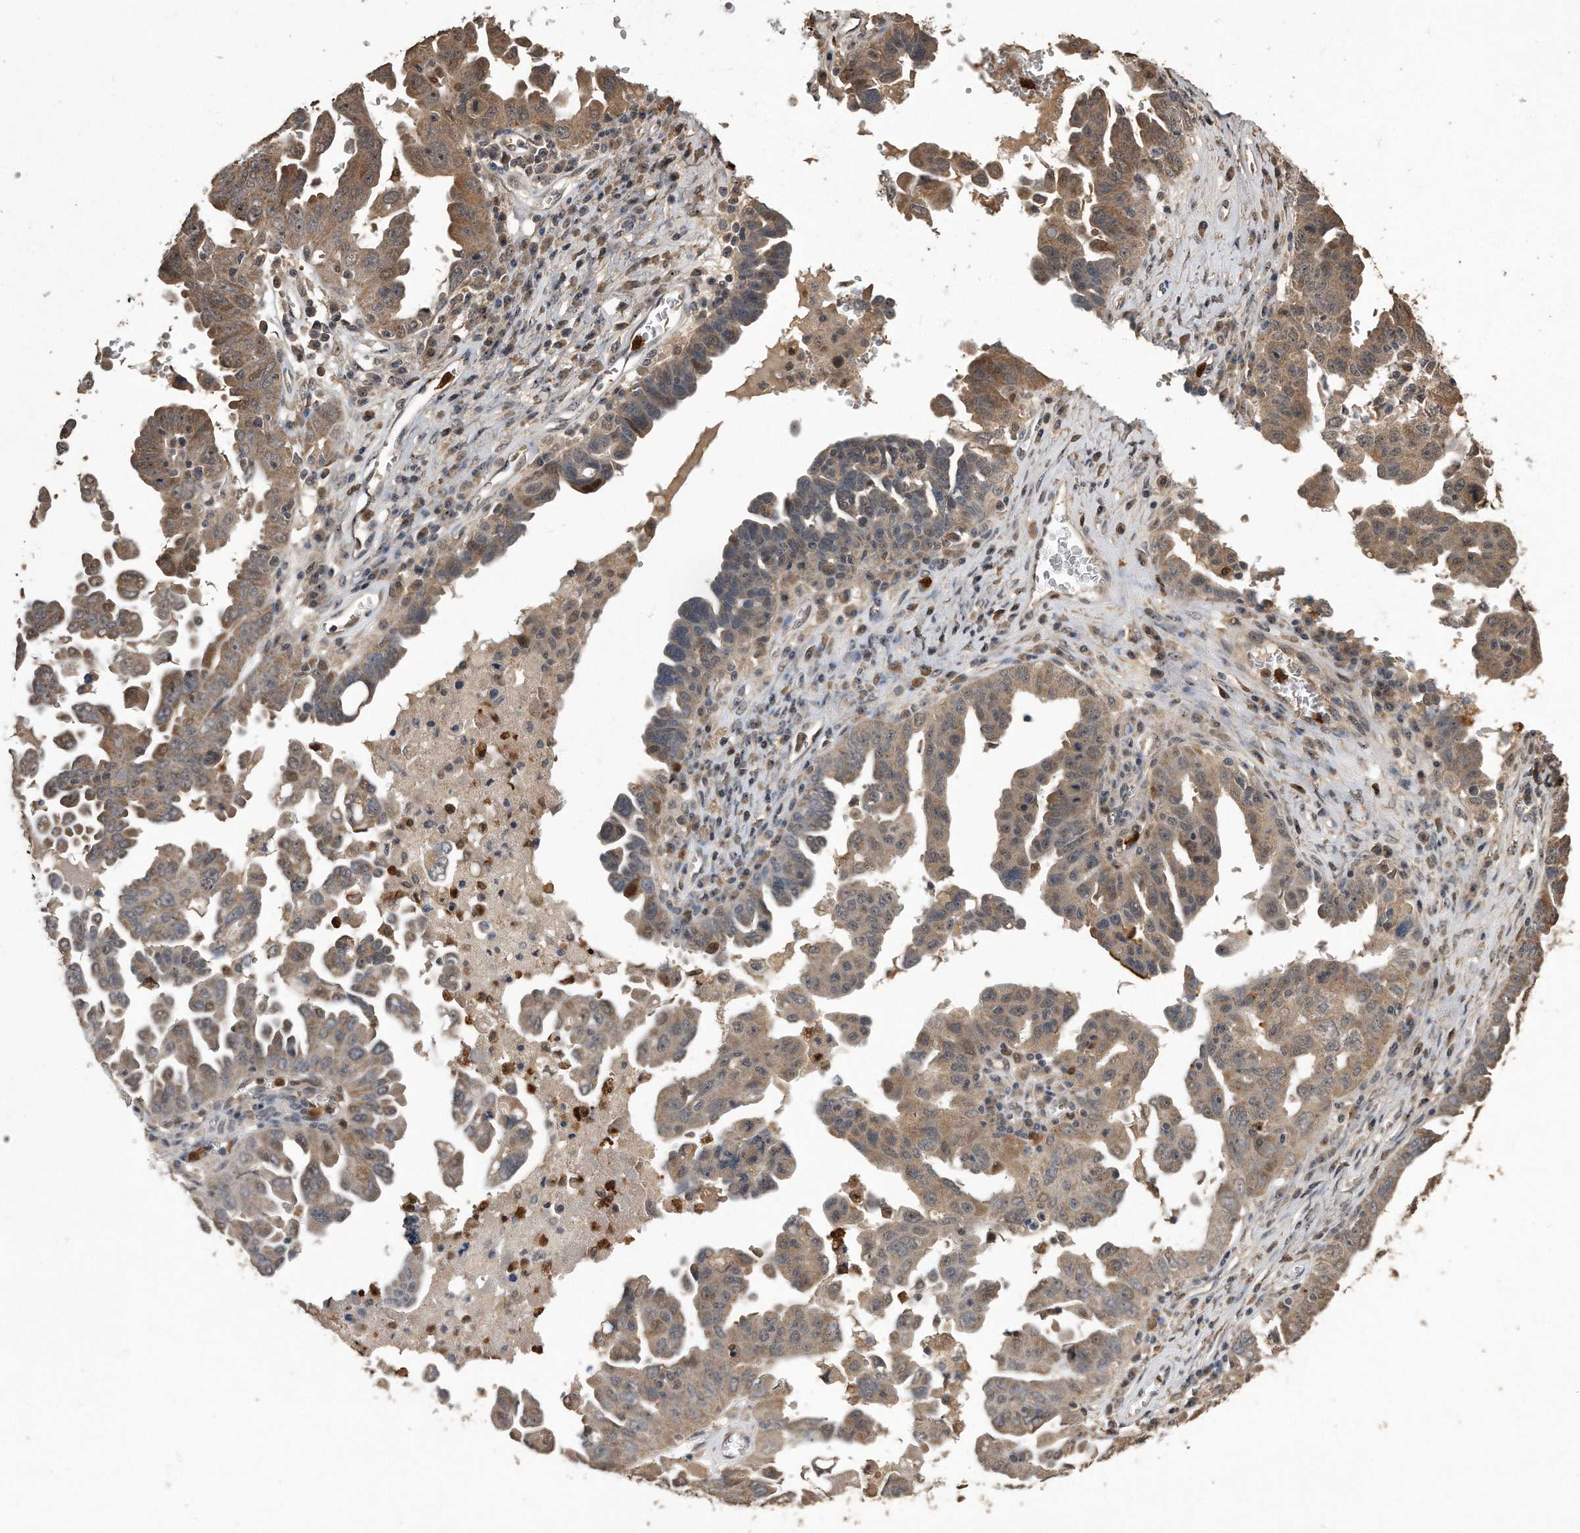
{"staining": {"intensity": "moderate", "quantity": ">75%", "location": "cytoplasmic/membranous,nuclear"}, "tissue": "ovarian cancer", "cell_type": "Tumor cells", "image_type": "cancer", "snomed": [{"axis": "morphology", "description": "Carcinoma, endometroid"}, {"axis": "topography", "description": "Ovary"}], "caption": "A medium amount of moderate cytoplasmic/membranous and nuclear expression is present in about >75% of tumor cells in endometroid carcinoma (ovarian) tissue.", "gene": "PELO", "patient": {"sex": "female", "age": 62}}